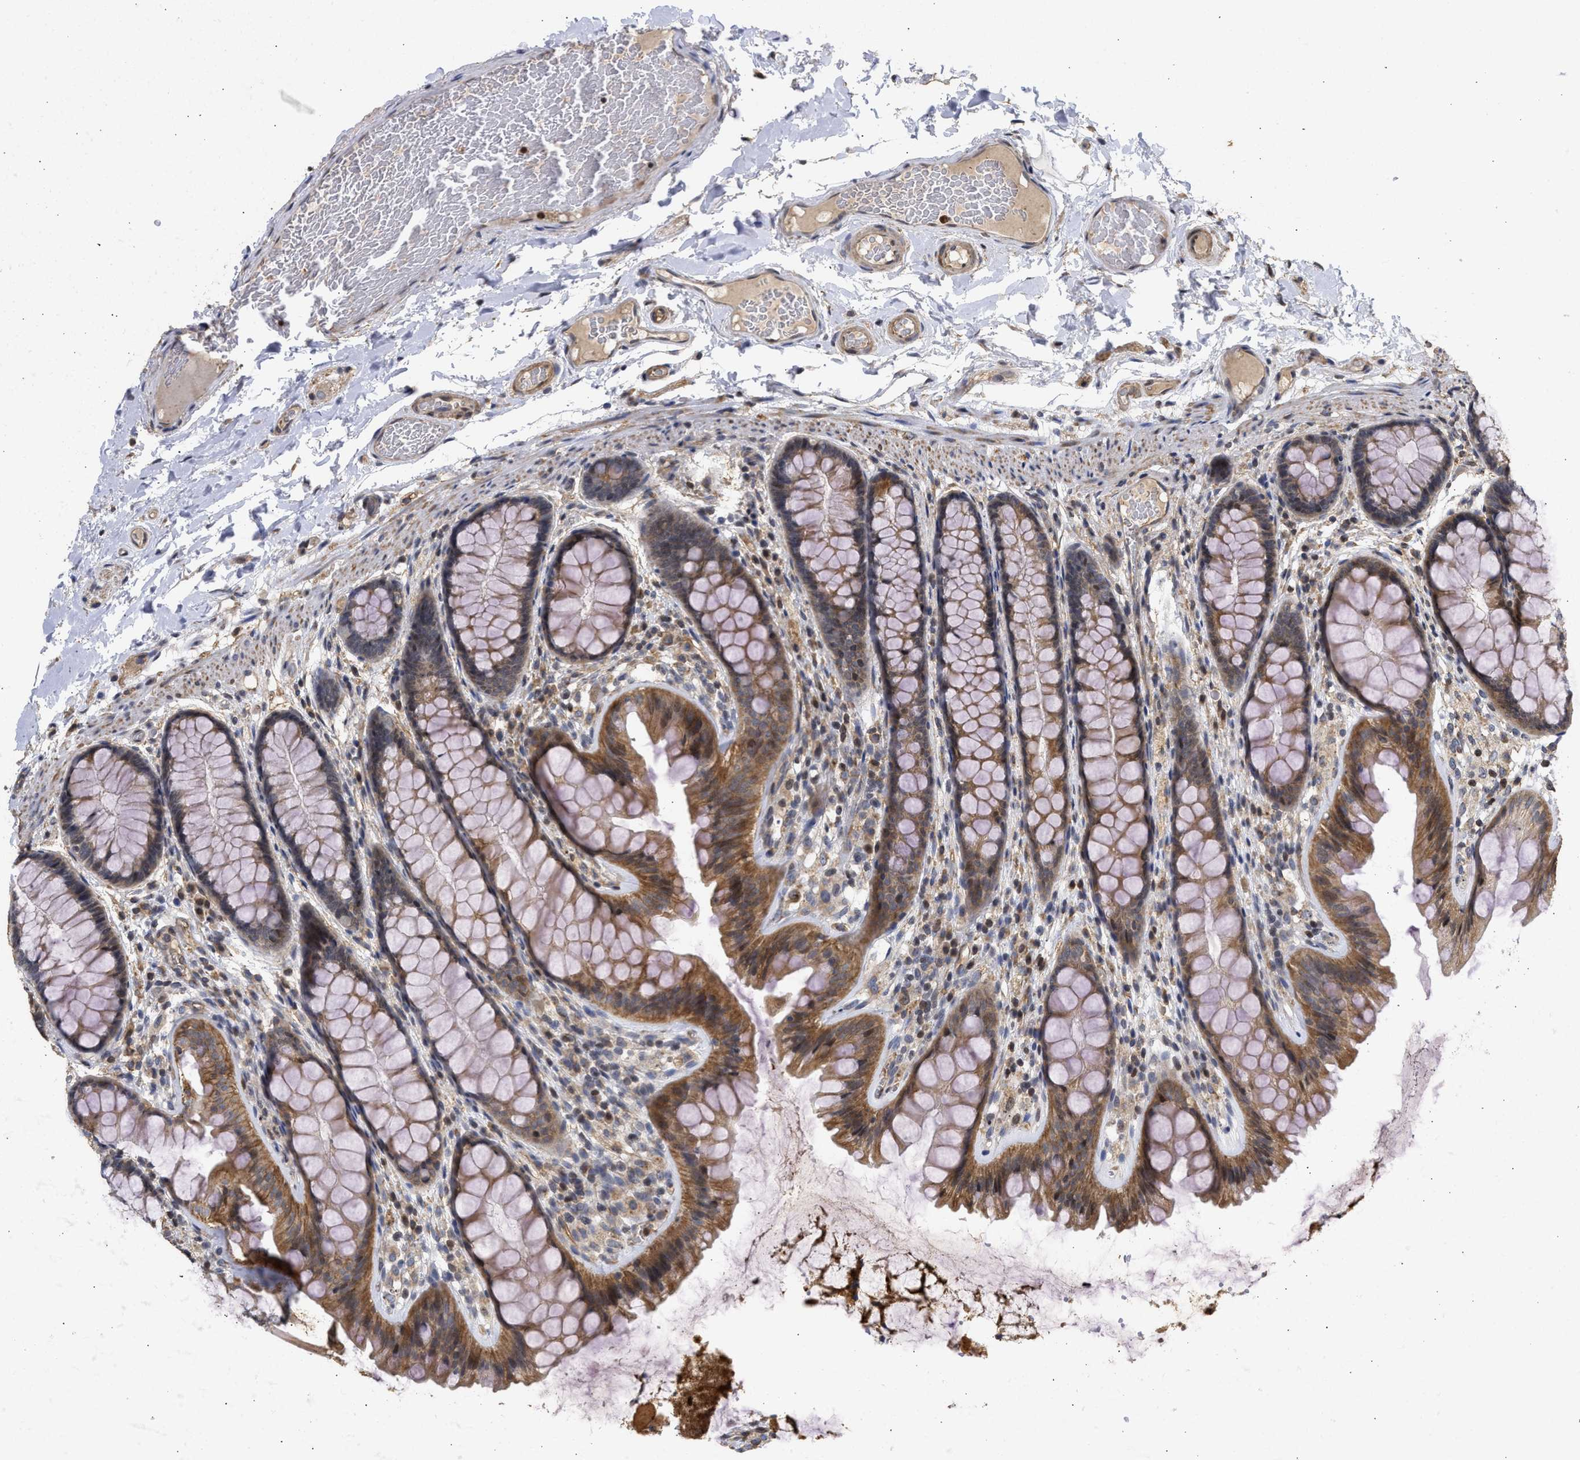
{"staining": {"intensity": "weak", "quantity": ">75%", "location": "cytoplasmic/membranous"}, "tissue": "colon", "cell_type": "Endothelial cells", "image_type": "normal", "snomed": [{"axis": "morphology", "description": "Normal tissue, NOS"}, {"axis": "topography", "description": "Colon"}], "caption": "An image of human colon stained for a protein exhibits weak cytoplasmic/membranous brown staining in endothelial cells. The protein is stained brown, and the nuclei are stained in blue (DAB (3,3'-diaminobenzidine) IHC with brightfield microscopy, high magnification).", "gene": "ENSG00000142539", "patient": {"sex": "female", "age": 56}}